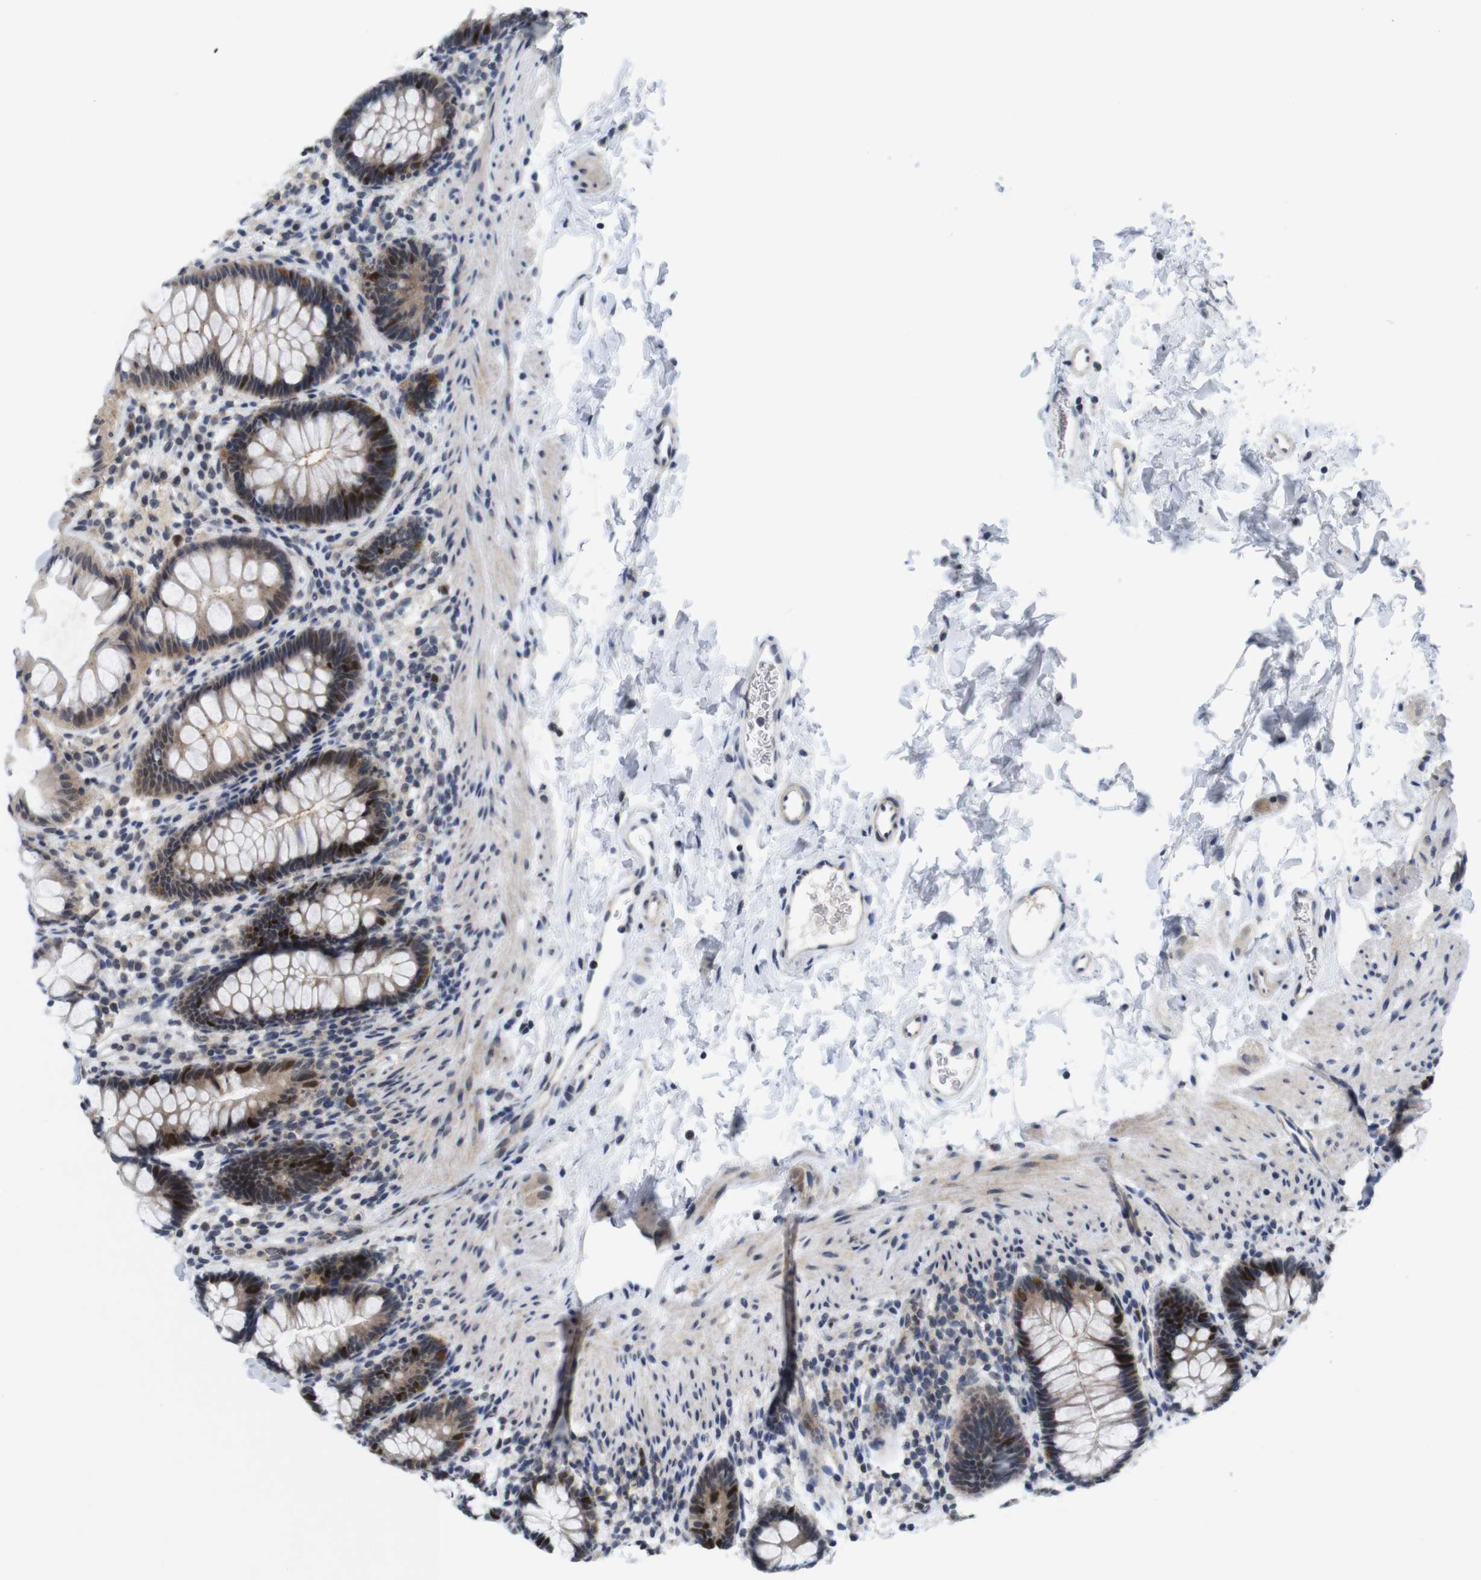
{"staining": {"intensity": "strong", "quantity": "<25%", "location": "cytoplasmic/membranous,nuclear"}, "tissue": "rectum", "cell_type": "Glandular cells", "image_type": "normal", "snomed": [{"axis": "morphology", "description": "Normal tissue, NOS"}, {"axis": "topography", "description": "Rectum"}], "caption": "Glandular cells display medium levels of strong cytoplasmic/membranous,nuclear expression in about <25% of cells in benign rectum.", "gene": "SKP2", "patient": {"sex": "female", "age": 24}}